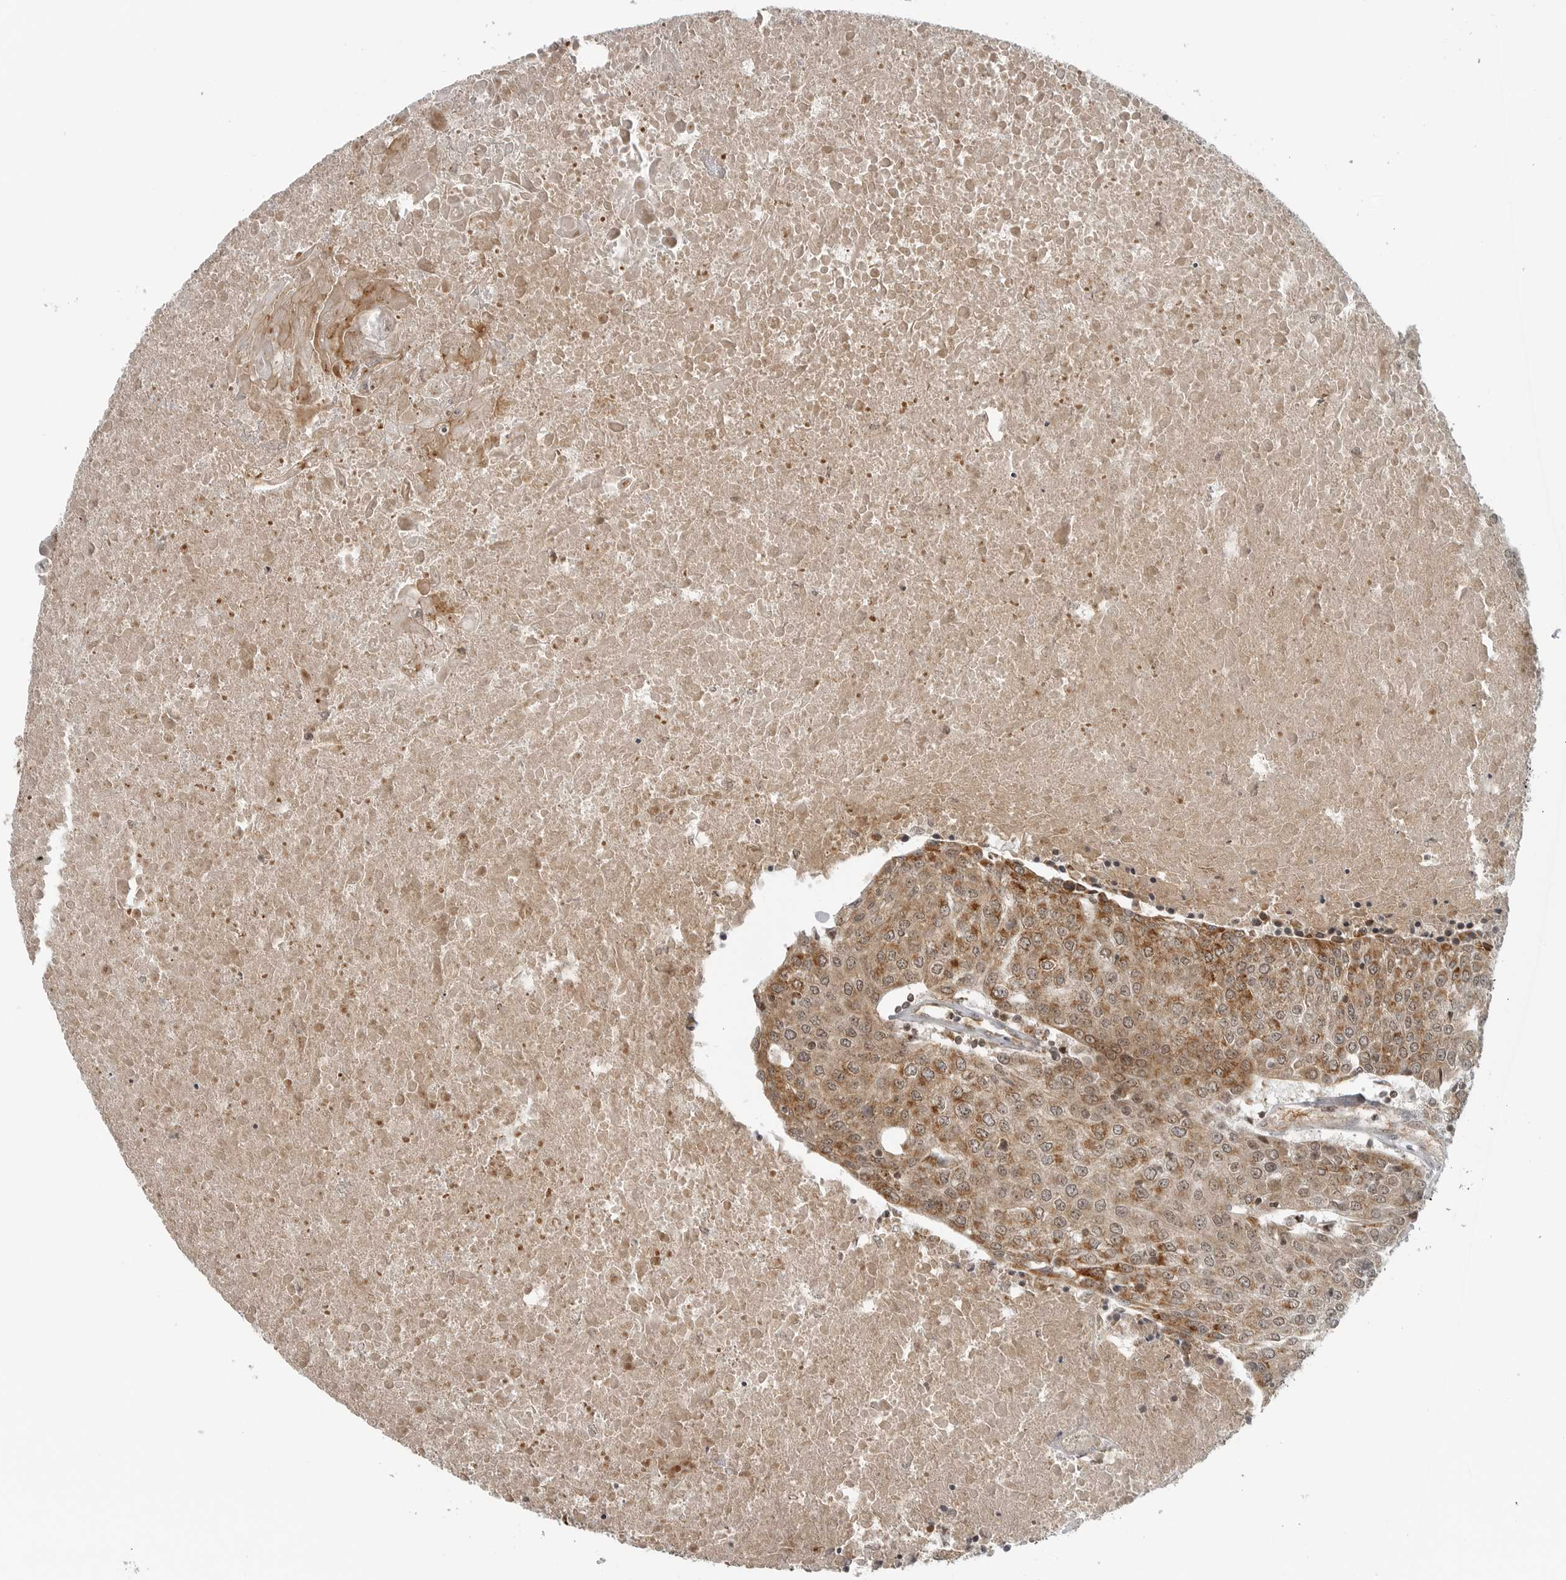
{"staining": {"intensity": "moderate", "quantity": ">75%", "location": "cytoplasmic/membranous,nuclear"}, "tissue": "urothelial cancer", "cell_type": "Tumor cells", "image_type": "cancer", "snomed": [{"axis": "morphology", "description": "Urothelial carcinoma, High grade"}, {"axis": "topography", "description": "Urinary bladder"}], "caption": "This photomicrograph demonstrates IHC staining of urothelial carcinoma (high-grade), with medium moderate cytoplasmic/membranous and nuclear positivity in approximately >75% of tumor cells.", "gene": "COPA", "patient": {"sex": "female", "age": 85}}